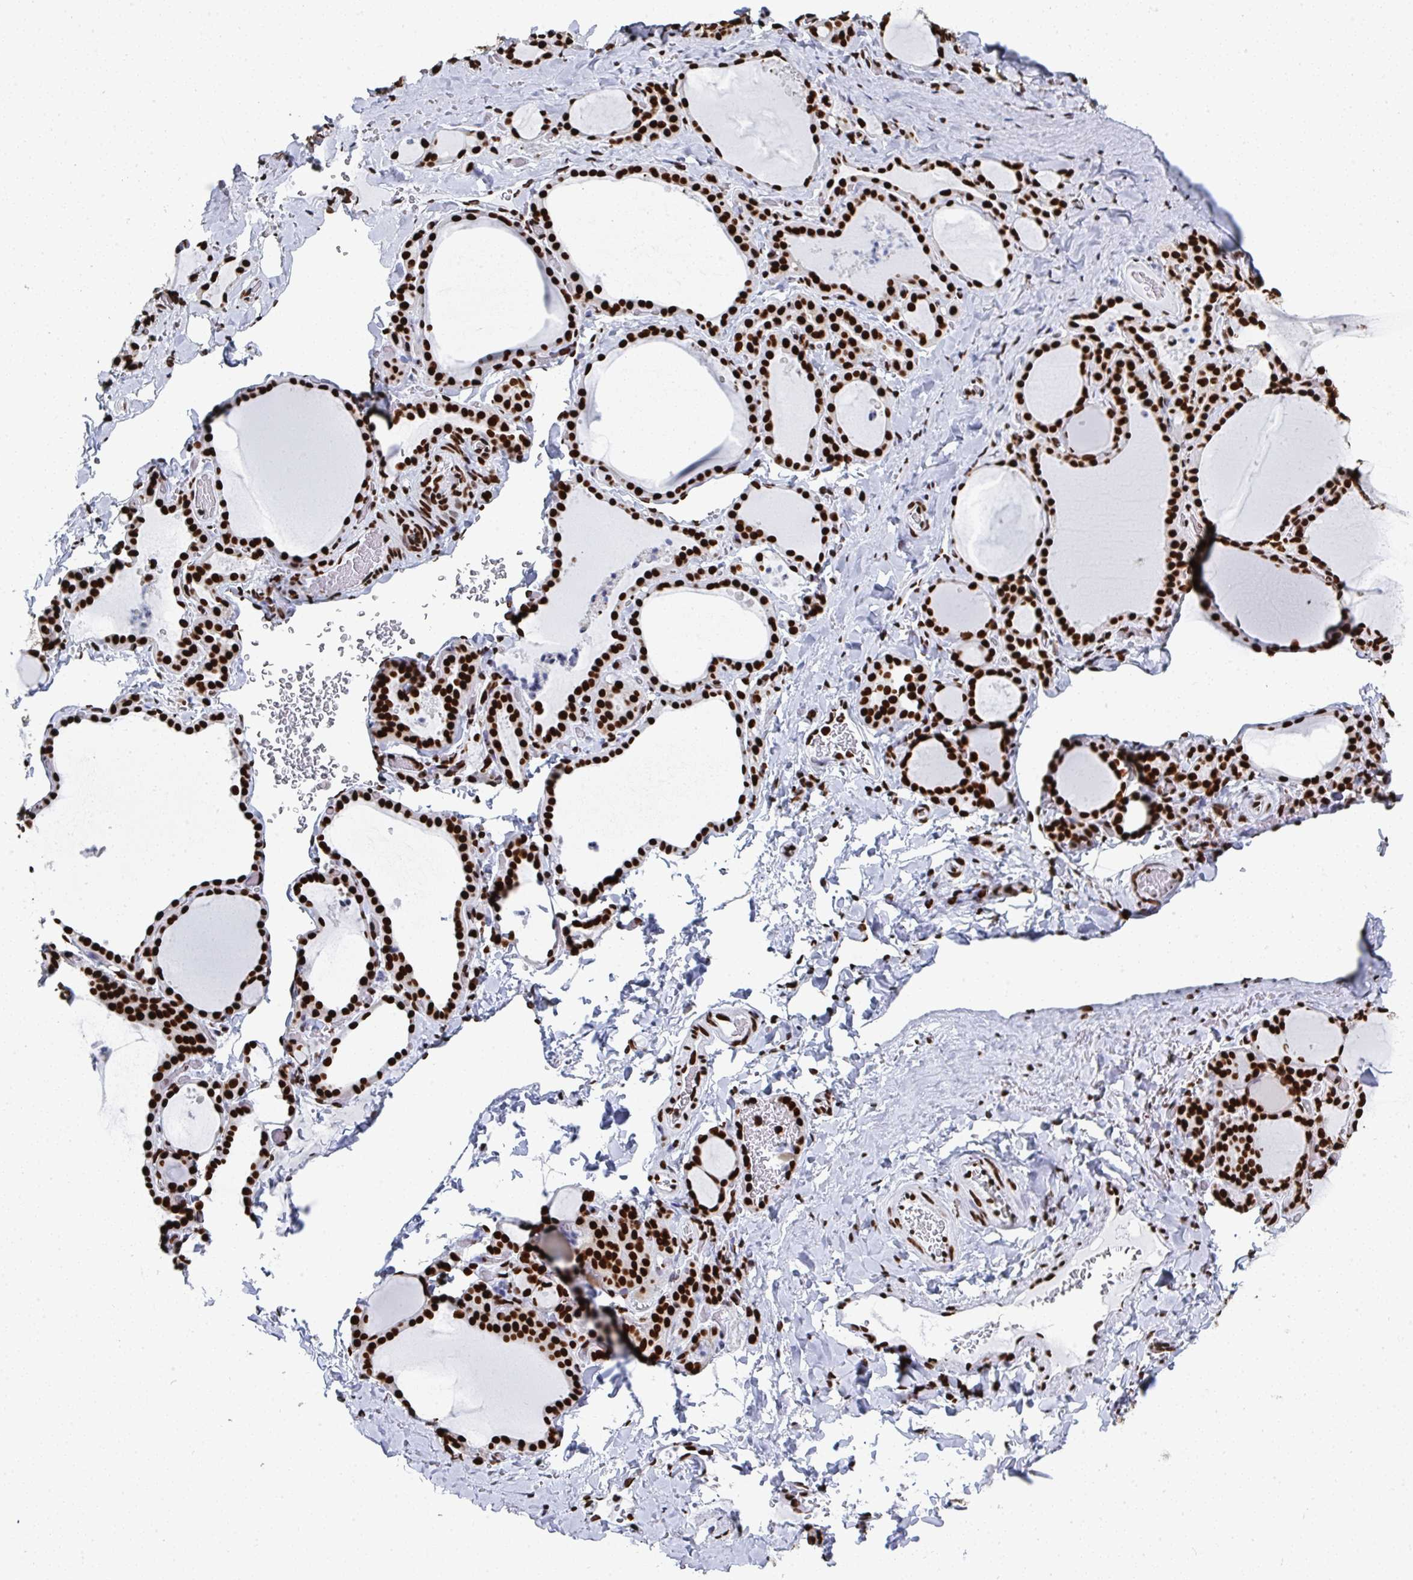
{"staining": {"intensity": "strong", "quantity": ">75%", "location": "nuclear"}, "tissue": "thyroid gland", "cell_type": "Glandular cells", "image_type": "normal", "snomed": [{"axis": "morphology", "description": "Normal tissue, NOS"}, {"axis": "topography", "description": "Thyroid gland"}], "caption": "IHC image of unremarkable thyroid gland: thyroid gland stained using immunohistochemistry displays high levels of strong protein expression localized specifically in the nuclear of glandular cells, appearing as a nuclear brown color.", "gene": "GAR1", "patient": {"sex": "female", "age": 22}}